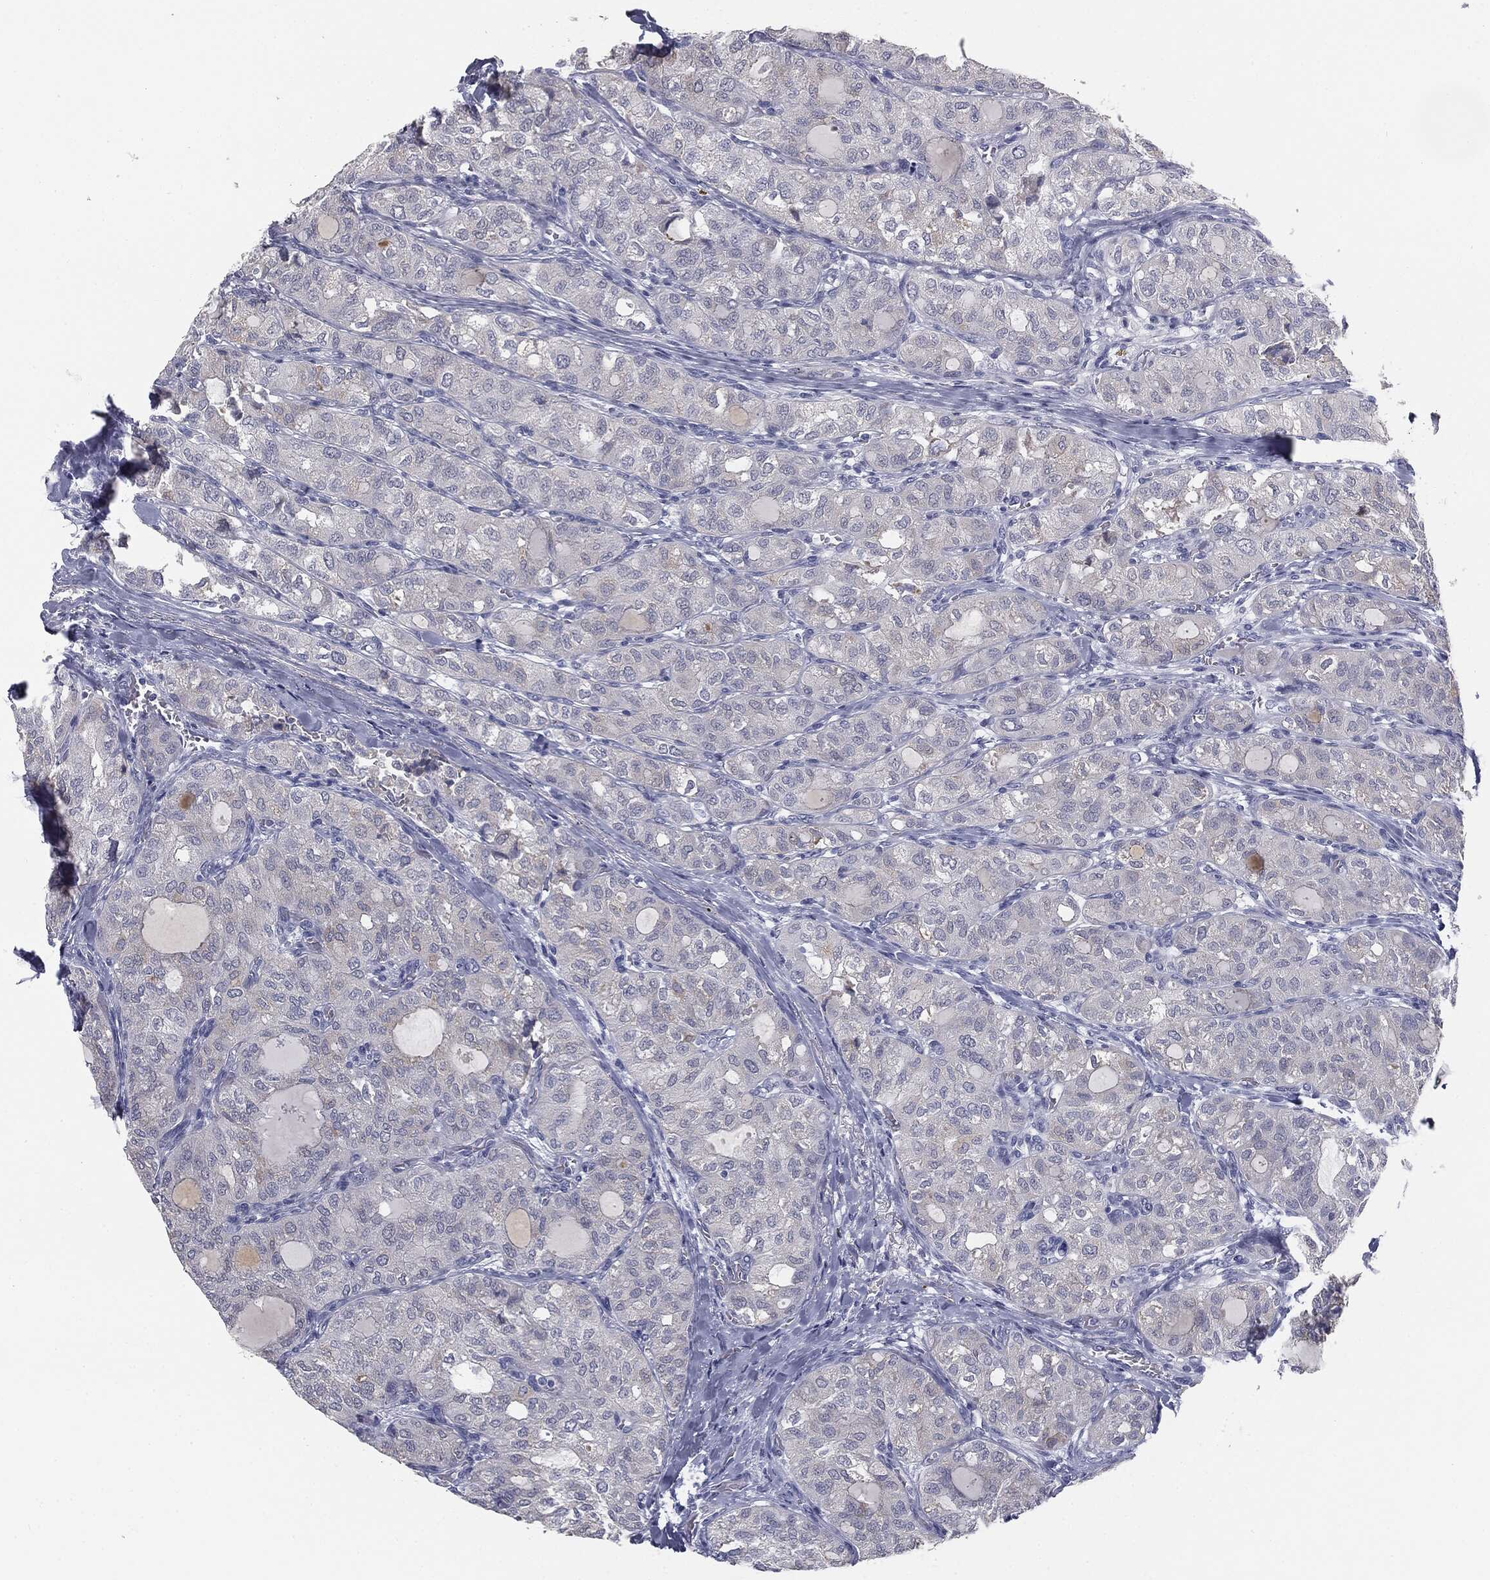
{"staining": {"intensity": "negative", "quantity": "none", "location": "none"}, "tissue": "thyroid cancer", "cell_type": "Tumor cells", "image_type": "cancer", "snomed": [{"axis": "morphology", "description": "Follicular adenoma carcinoma, NOS"}, {"axis": "topography", "description": "Thyroid gland"}], "caption": "DAB immunohistochemical staining of human follicular adenoma carcinoma (thyroid) demonstrates no significant staining in tumor cells. (Brightfield microscopy of DAB (3,3'-diaminobenzidine) immunohistochemistry at high magnification).", "gene": "MUC5AC", "patient": {"sex": "male", "age": 75}}